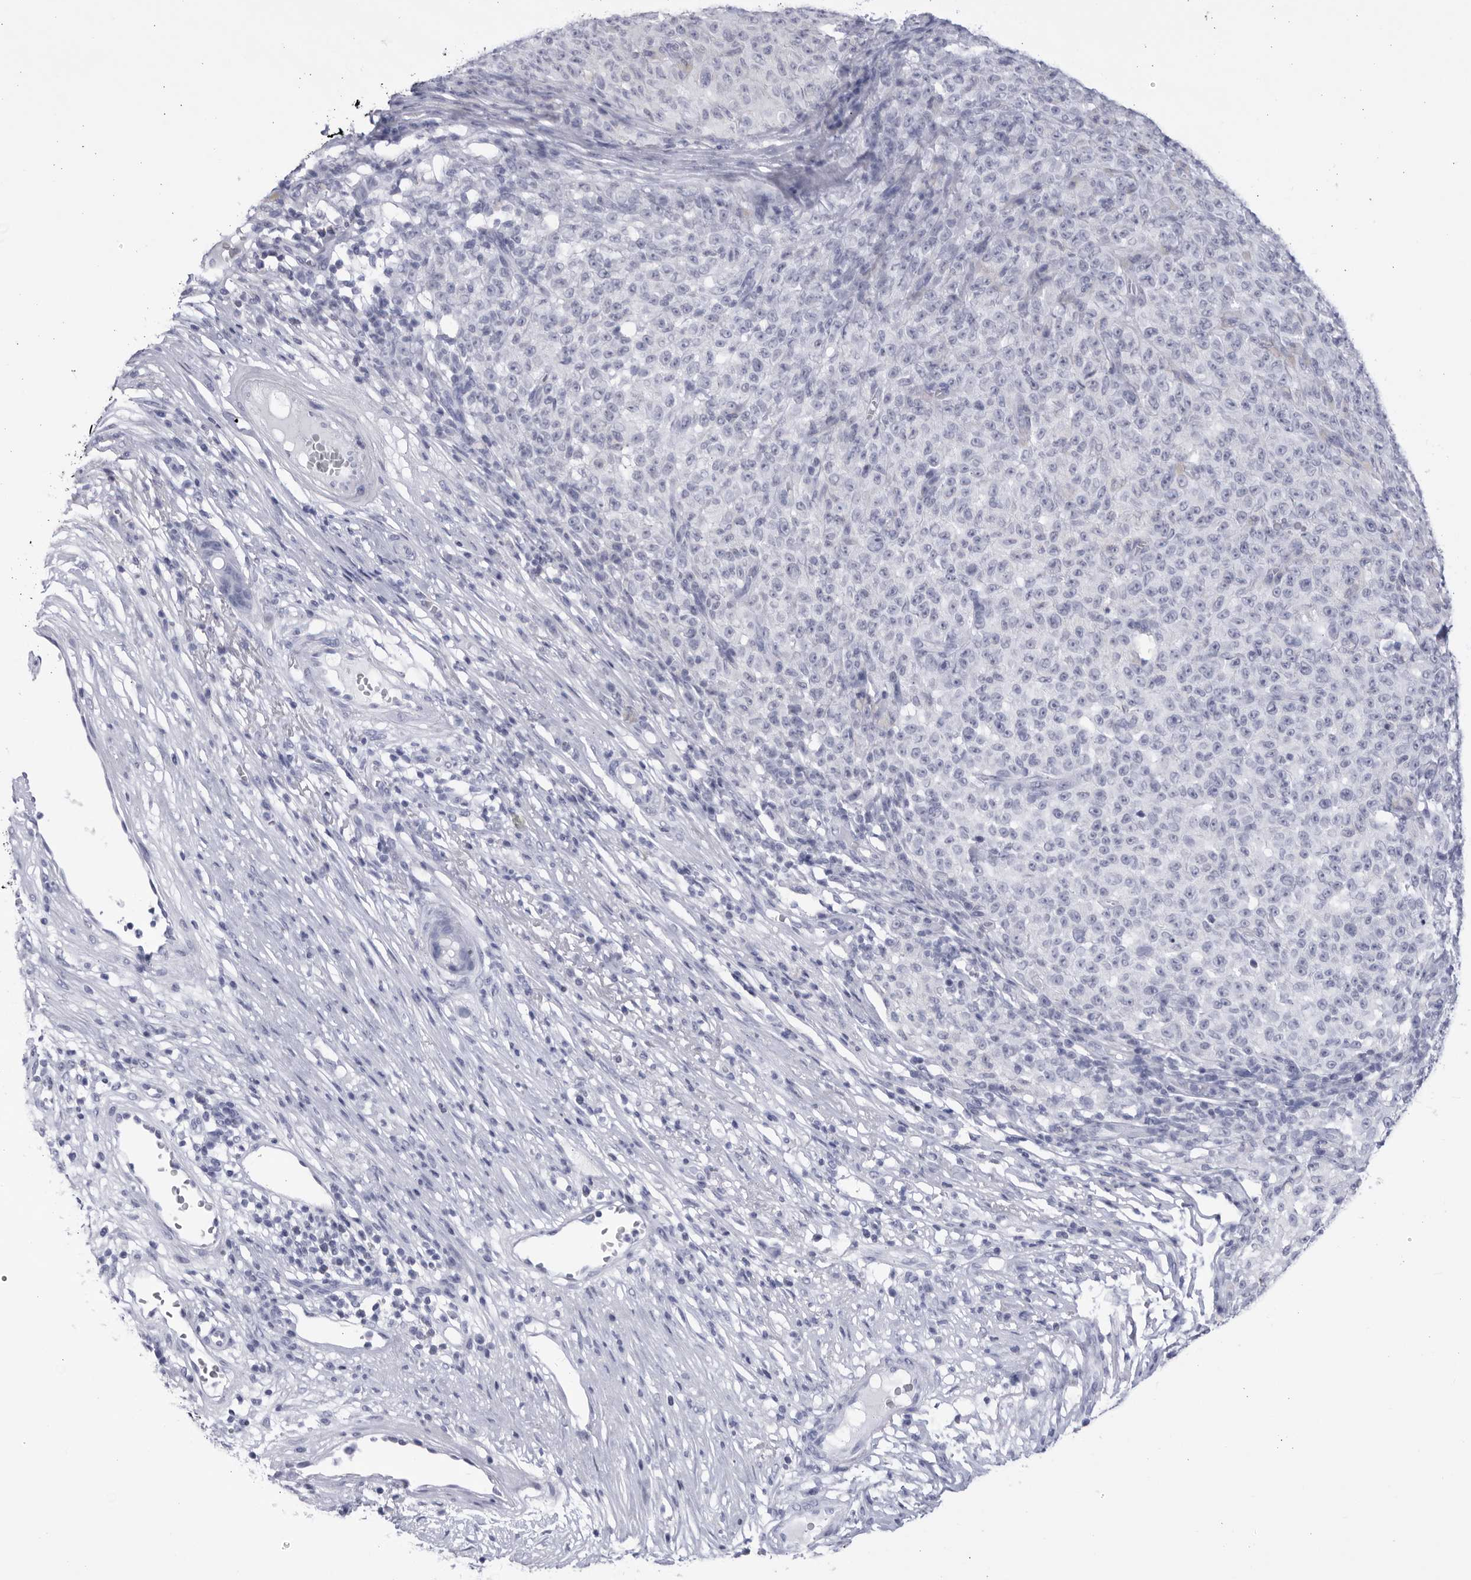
{"staining": {"intensity": "negative", "quantity": "none", "location": "none"}, "tissue": "melanoma", "cell_type": "Tumor cells", "image_type": "cancer", "snomed": [{"axis": "morphology", "description": "Malignant melanoma, NOS"}, {"axis": "topography", "description": "Skin"}], "caption": "The IHC image has no significant expression in tumor cells of melanoma tissue.", "gene": "CCDC181", "patient": {"sex": "female", "age": 82}}